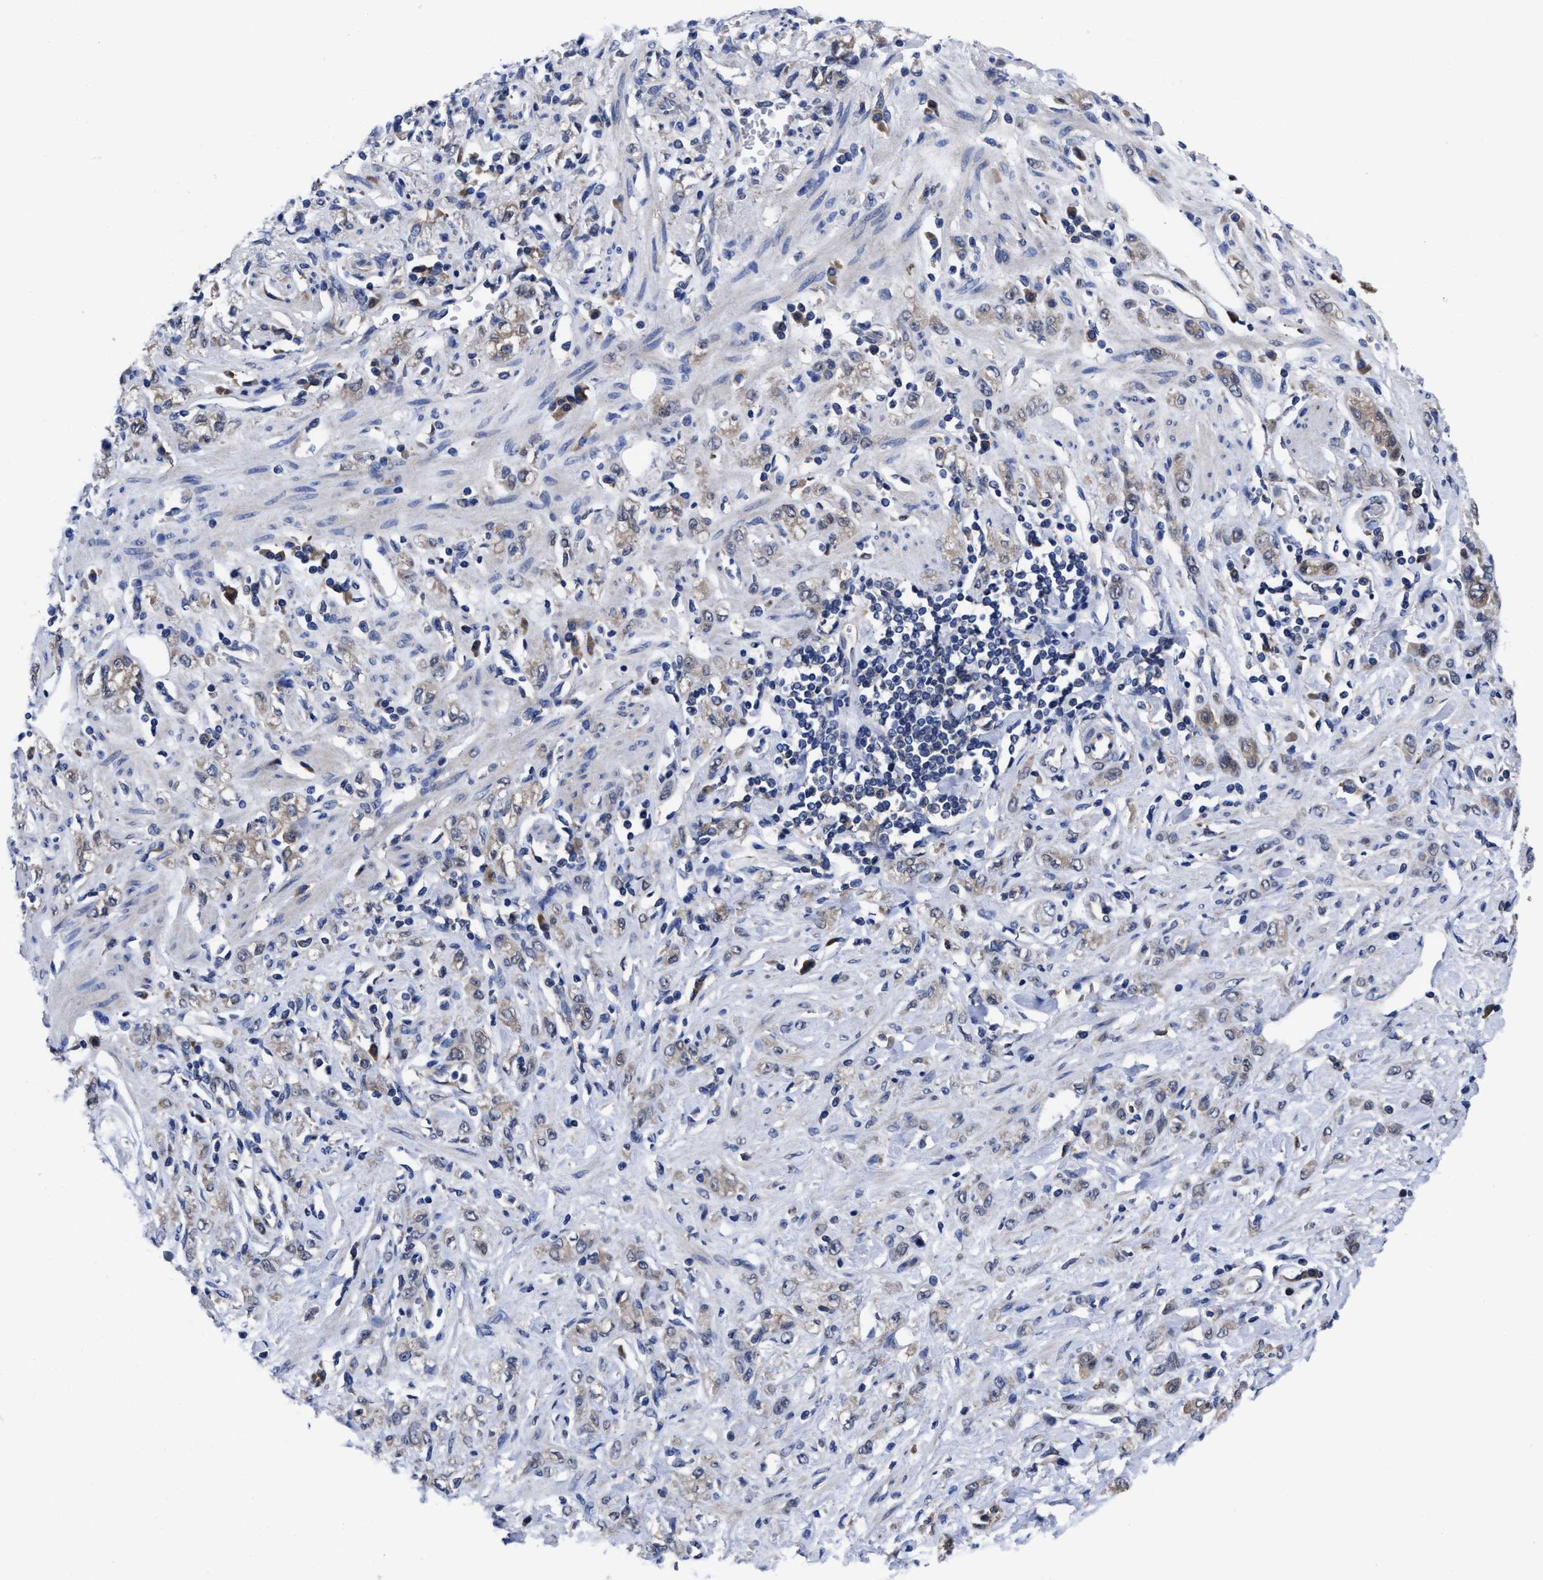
{"staining": {"intensity": "weak", "quantity": "25%-75%", "location": "cytoplasmic/membranous"}, "tissue": "stomach cancer", "cell_type": "Tumor cells", "image_type": "cancer", "snomed": [{"axis": "morphology", "description": "Normal tissue, NOS"}, {"axis": "morphology", "description": "Adenocarcinoma, NOS"}, {"axis": "topography", "description": "Stomach"}], "caption": "Human stomach cancer stained for a protein (brown) shows weak cytoplasmic/membranous positive staining in approximately 25%-75% of tumor cells.", "gene": "TXNDC17", "patient": {"sex": "male", "age": 82}}